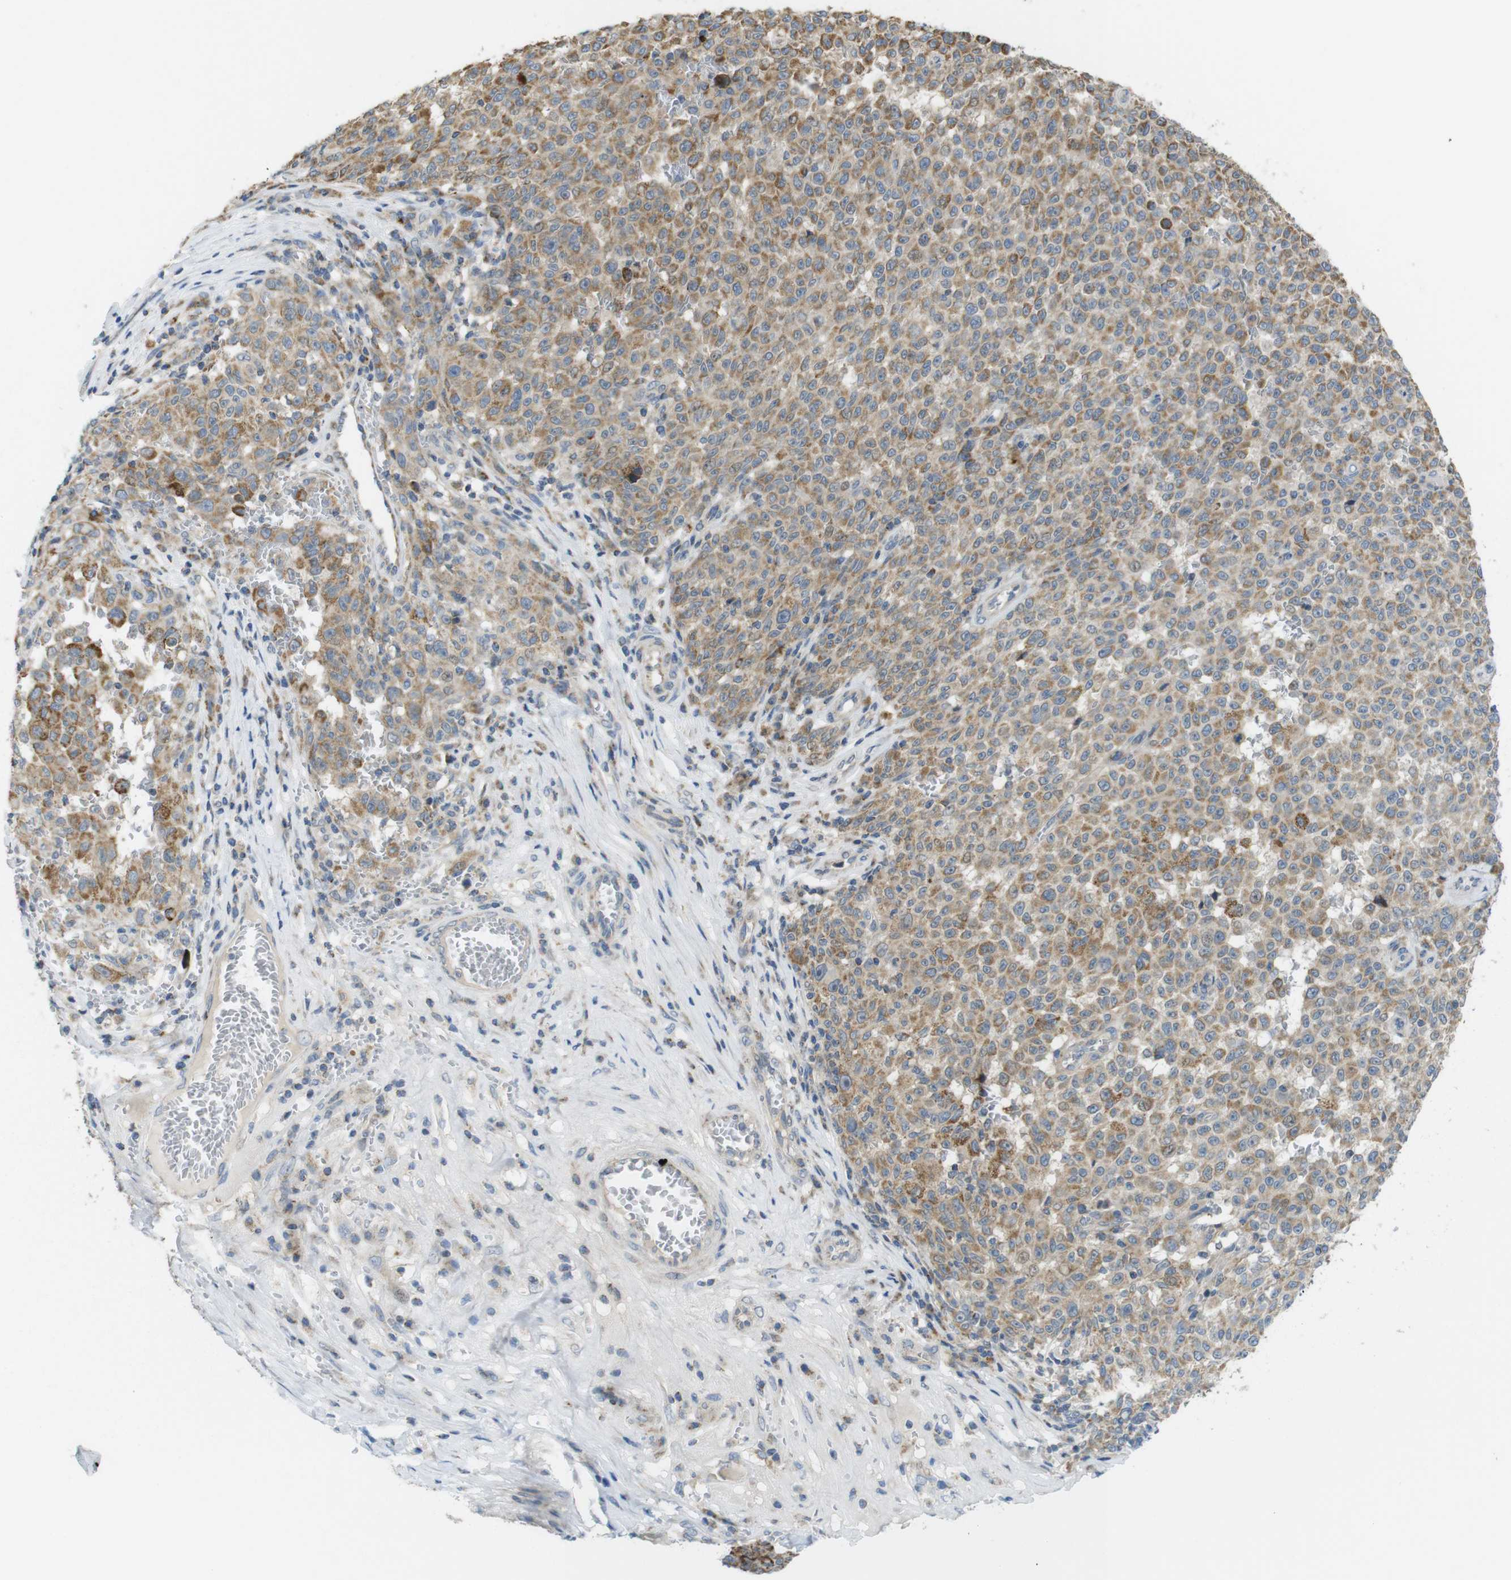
{"staining": {"intensity": "moderate", "quantity": ">75%", "location": "cytoplasmic/membranous"}, "tissue": "melanoma", "cell_type": "Tumor cells", "image_type": "cancer", "snomed": [{"axis": "morphology", "description": "Malignant melanoma, NOS"}, {"axis": "topography", "description": "Skin"}], "caption": "Immunohistochemical staining of malignant melanoma demonstrates medium levels of moderate cytoplasmic/membranous protein positivity in approximately >75% of tumor cells.", "gene": "MARCHF1", "patient": {"sex": "female", "age": 82}}